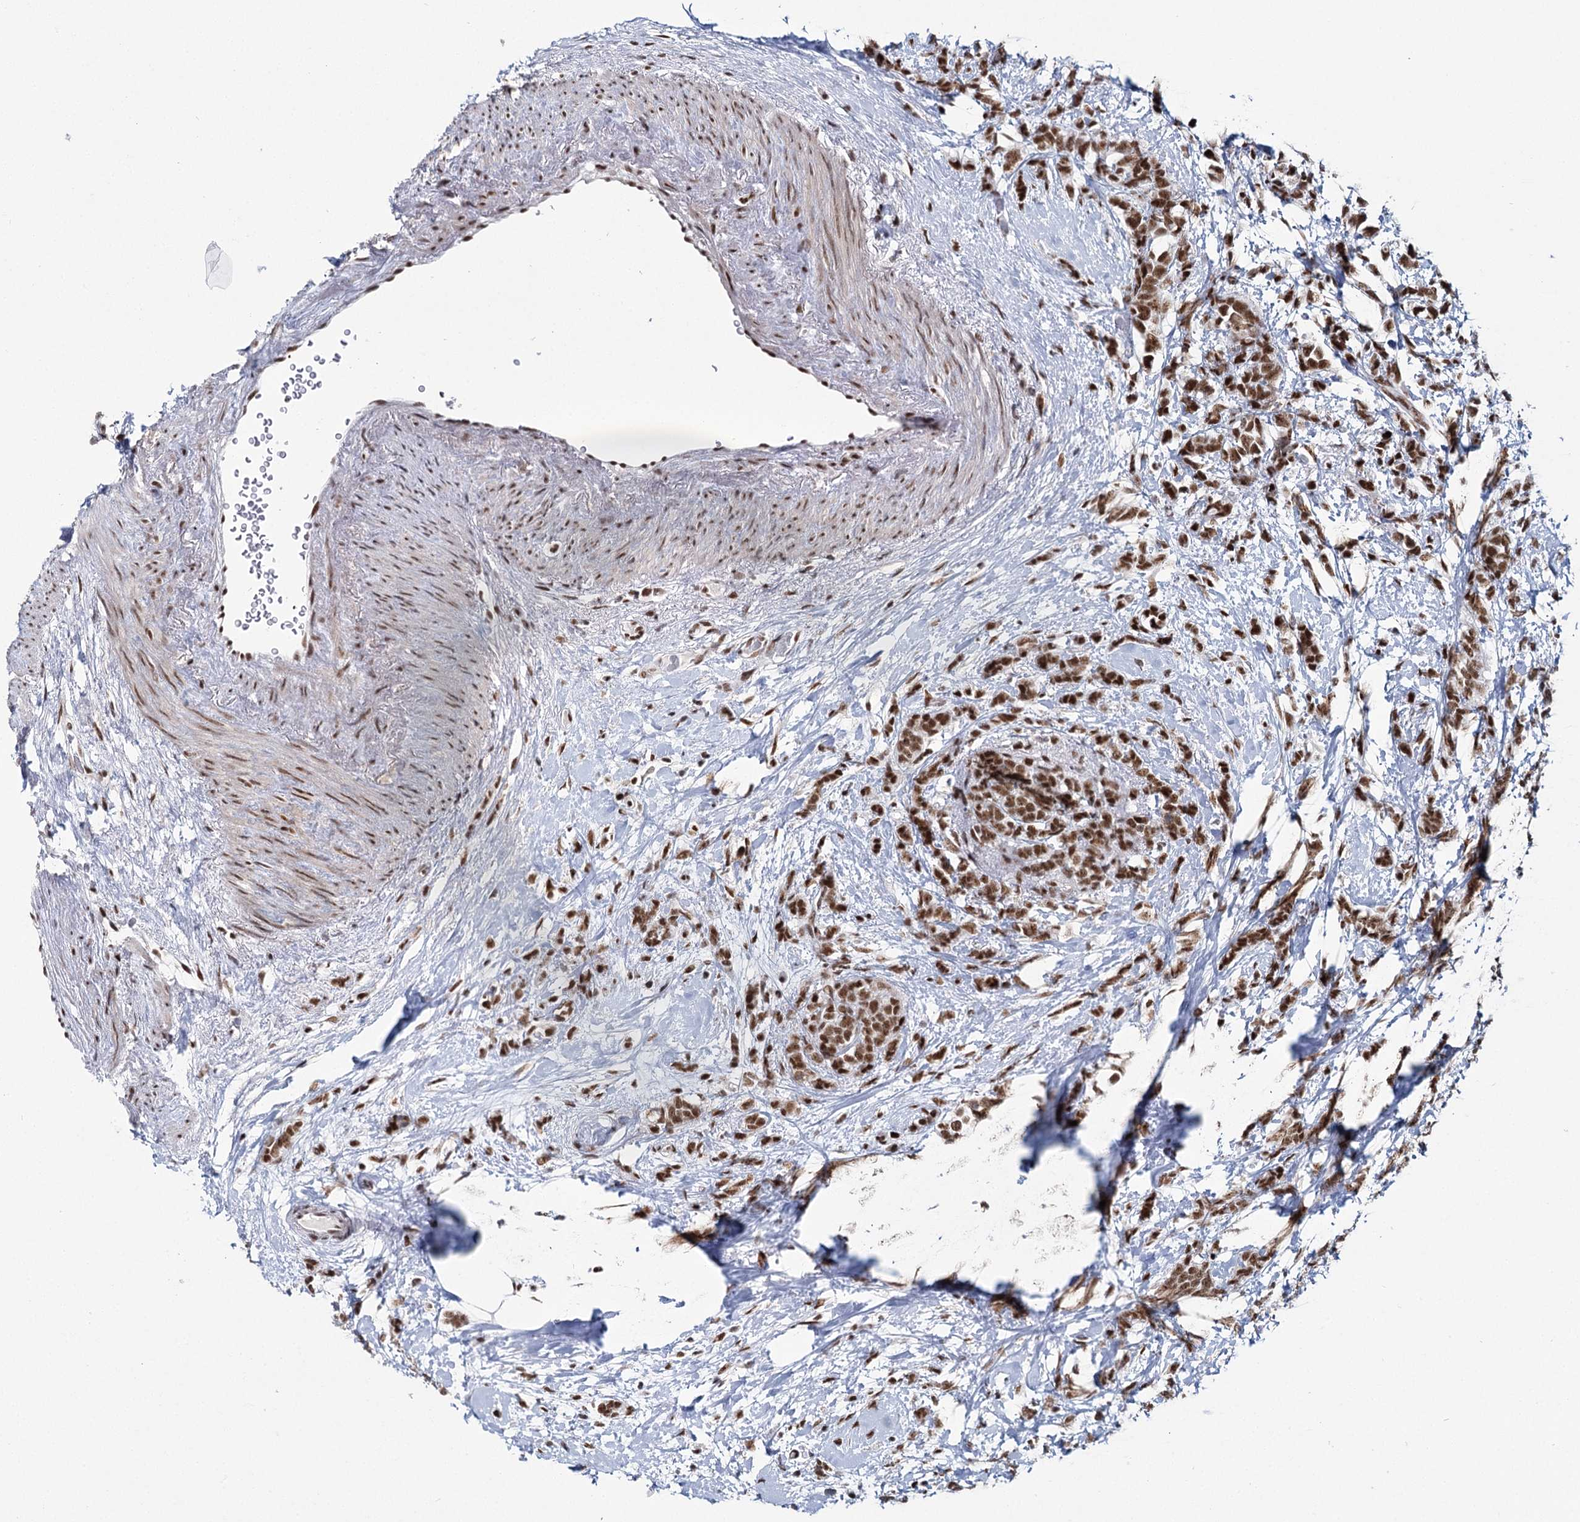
{"staining": {"intensity": "strong", "quantity": ">75%", "location": "nuclear"}, "tissue": "breast cancer", "cell_type": "Tumor cells", "image_type": "cancer", "snomed": [{"axis": "morphology", "description": "Lobular carcinoma"}, {"axis": "topography", "description": "Breast"}], "caption": "A high-resolution histopathology image shows IHC staining of breast lobular carcinoma, which demonstrates strong nuclear positivity in about >75% of tumor cells.", "gene": "SCAF8", "patient": {"sex": "female", "age": 58}}